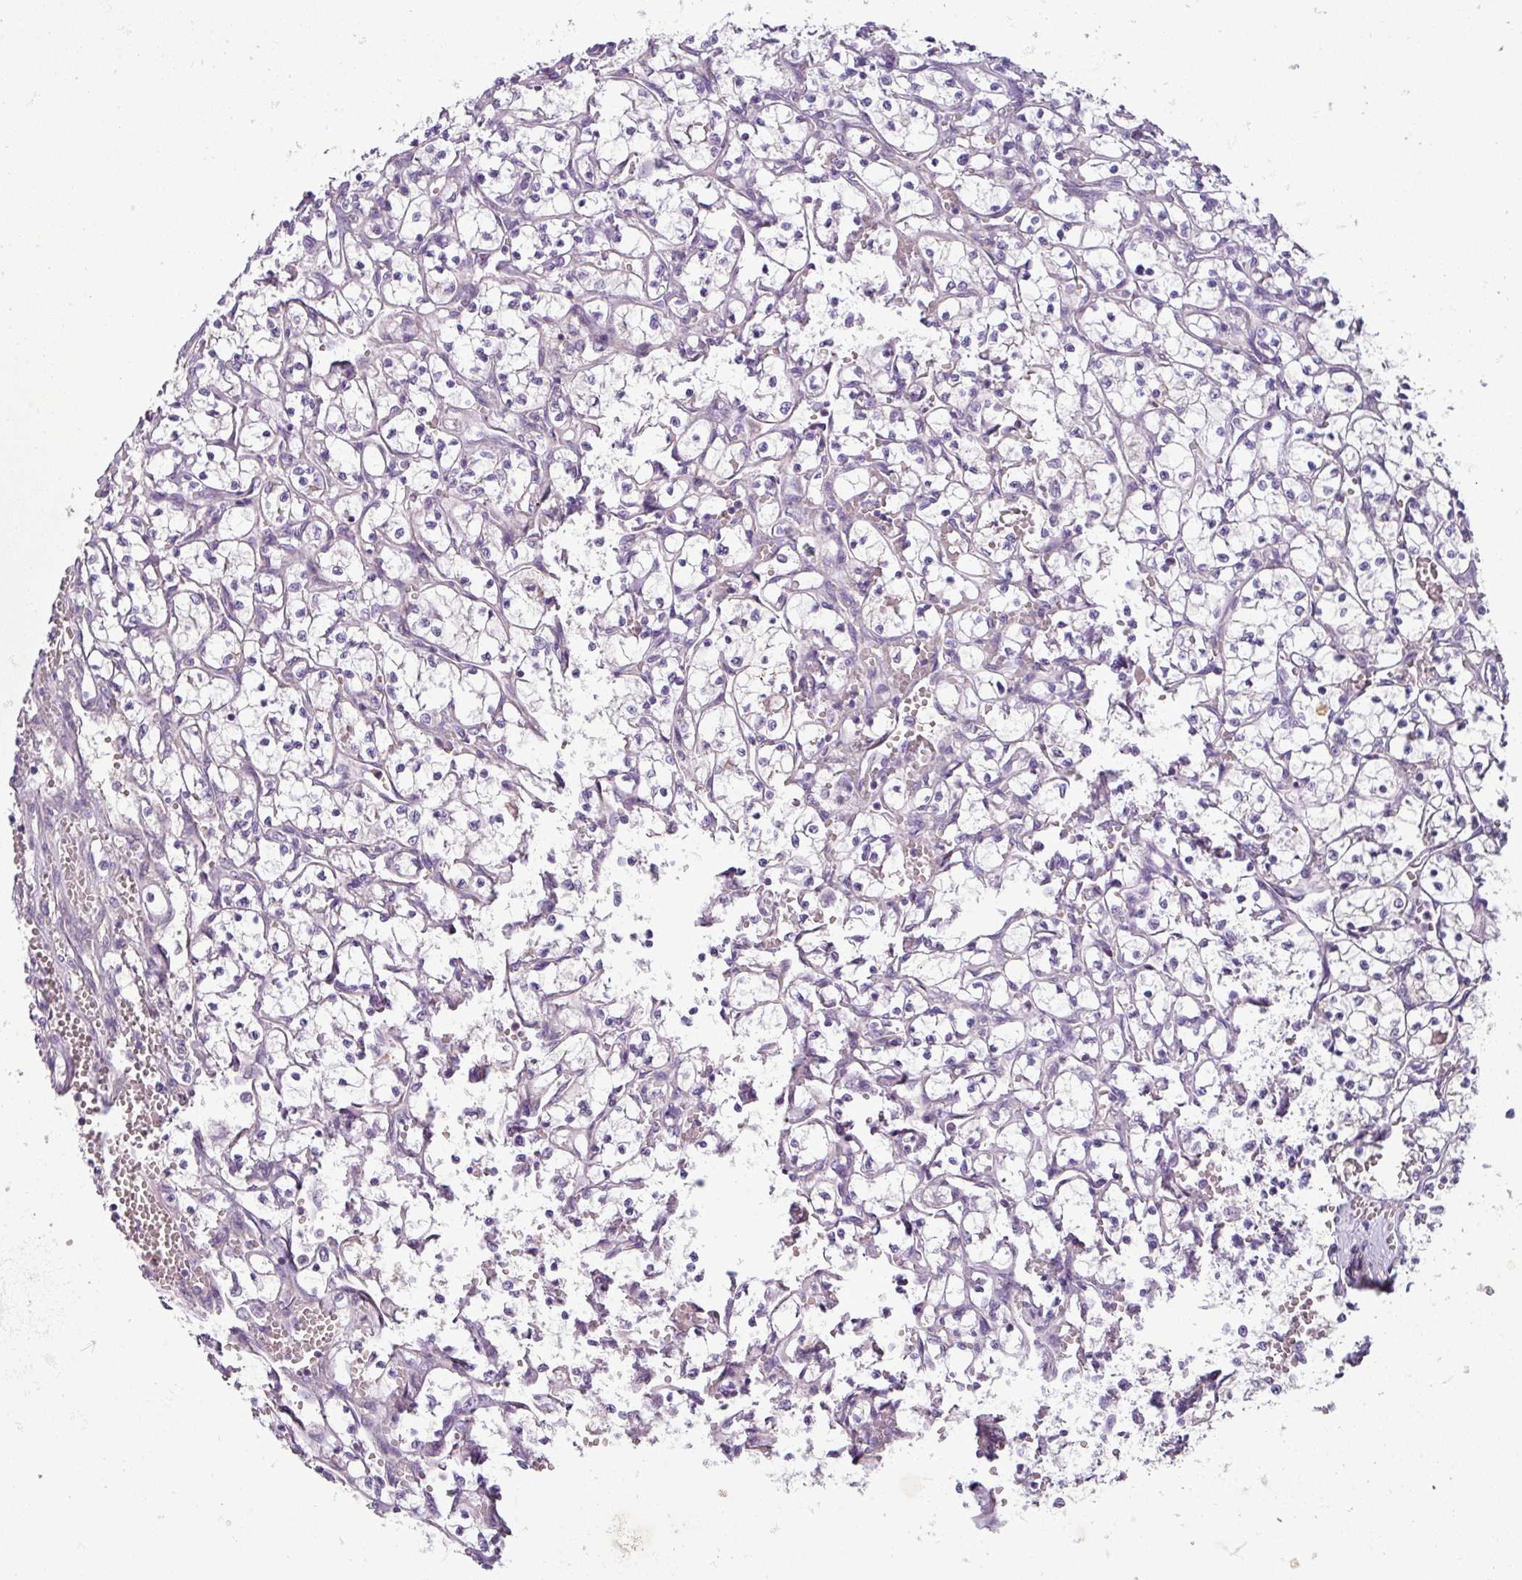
{"staining": {"intensity": "negative", "quantity": "none", "location": "none"}, "tissue": "renal cancer", "cell_type": "Tumor cells", "image_type": "cancer", "snomed": [{"axis": "morphology", "description": "Adenocarcinoma, NOS"}, {"axis": "topography", "description": "Kidney"}], "caption": "High magnification brightfield microscopy of renal cancer (adenocarcinoma) stained with DAB (brown) and counterstained with hematoxylin (blue): tumor cells show no significant staining. Brightfield microscopy of immunohistochemistry stained with DAB (3,3'-diaminobenzidine) (brown) and hematoxylin (blue), captured at high magnification.", "gene": "PNMA6A", "patient": {"sex": "female", "age": 69}}